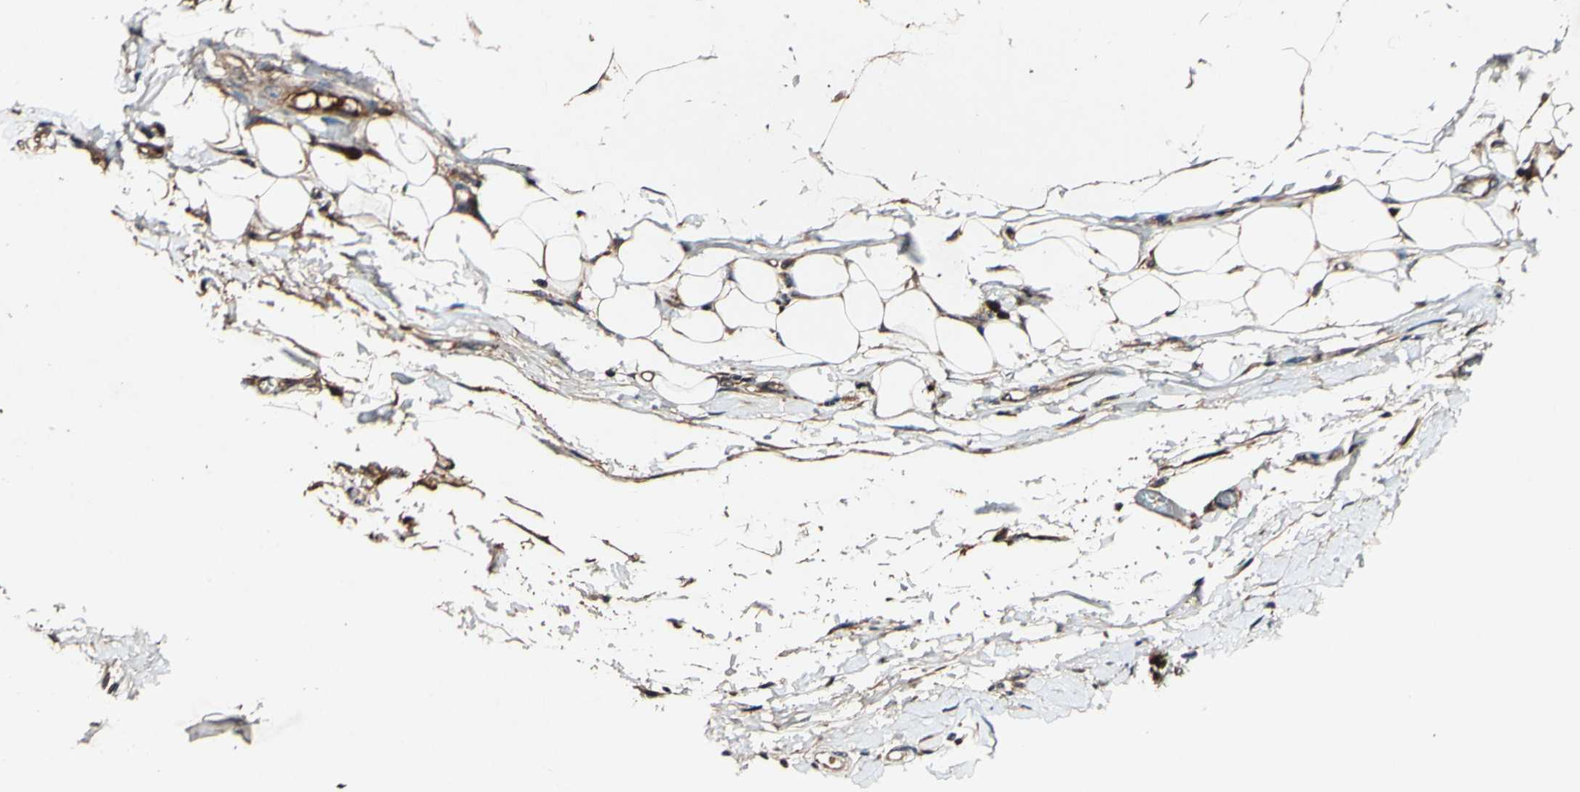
{"staining": {"intensity": "weak", "quantity": ">75%", "location": "cytoplasmic/membranous"}, "tissue": "adipose tissue", "cell_type": "Adipocytes", "image_type": "normal", "snomed": [{"axis": "morphology", "description": "Normal tissue, NOS"}, {"axis": "morphology", "description": "Adenocarcinoma, NOS"}, {"axis": "topography", "description": "Esophagus"}], "caption": "A brown stain labels weak cytoplasmic/membranous expression of a protein in adipocytes of benign adipose tissue. The staining is performed using DAB brown chromogen to label protein expression. The nuclei are counter-stained blue using hematoxylin.", "gene": "PLAT", "patient": {"sex": "male", "age": 62}}